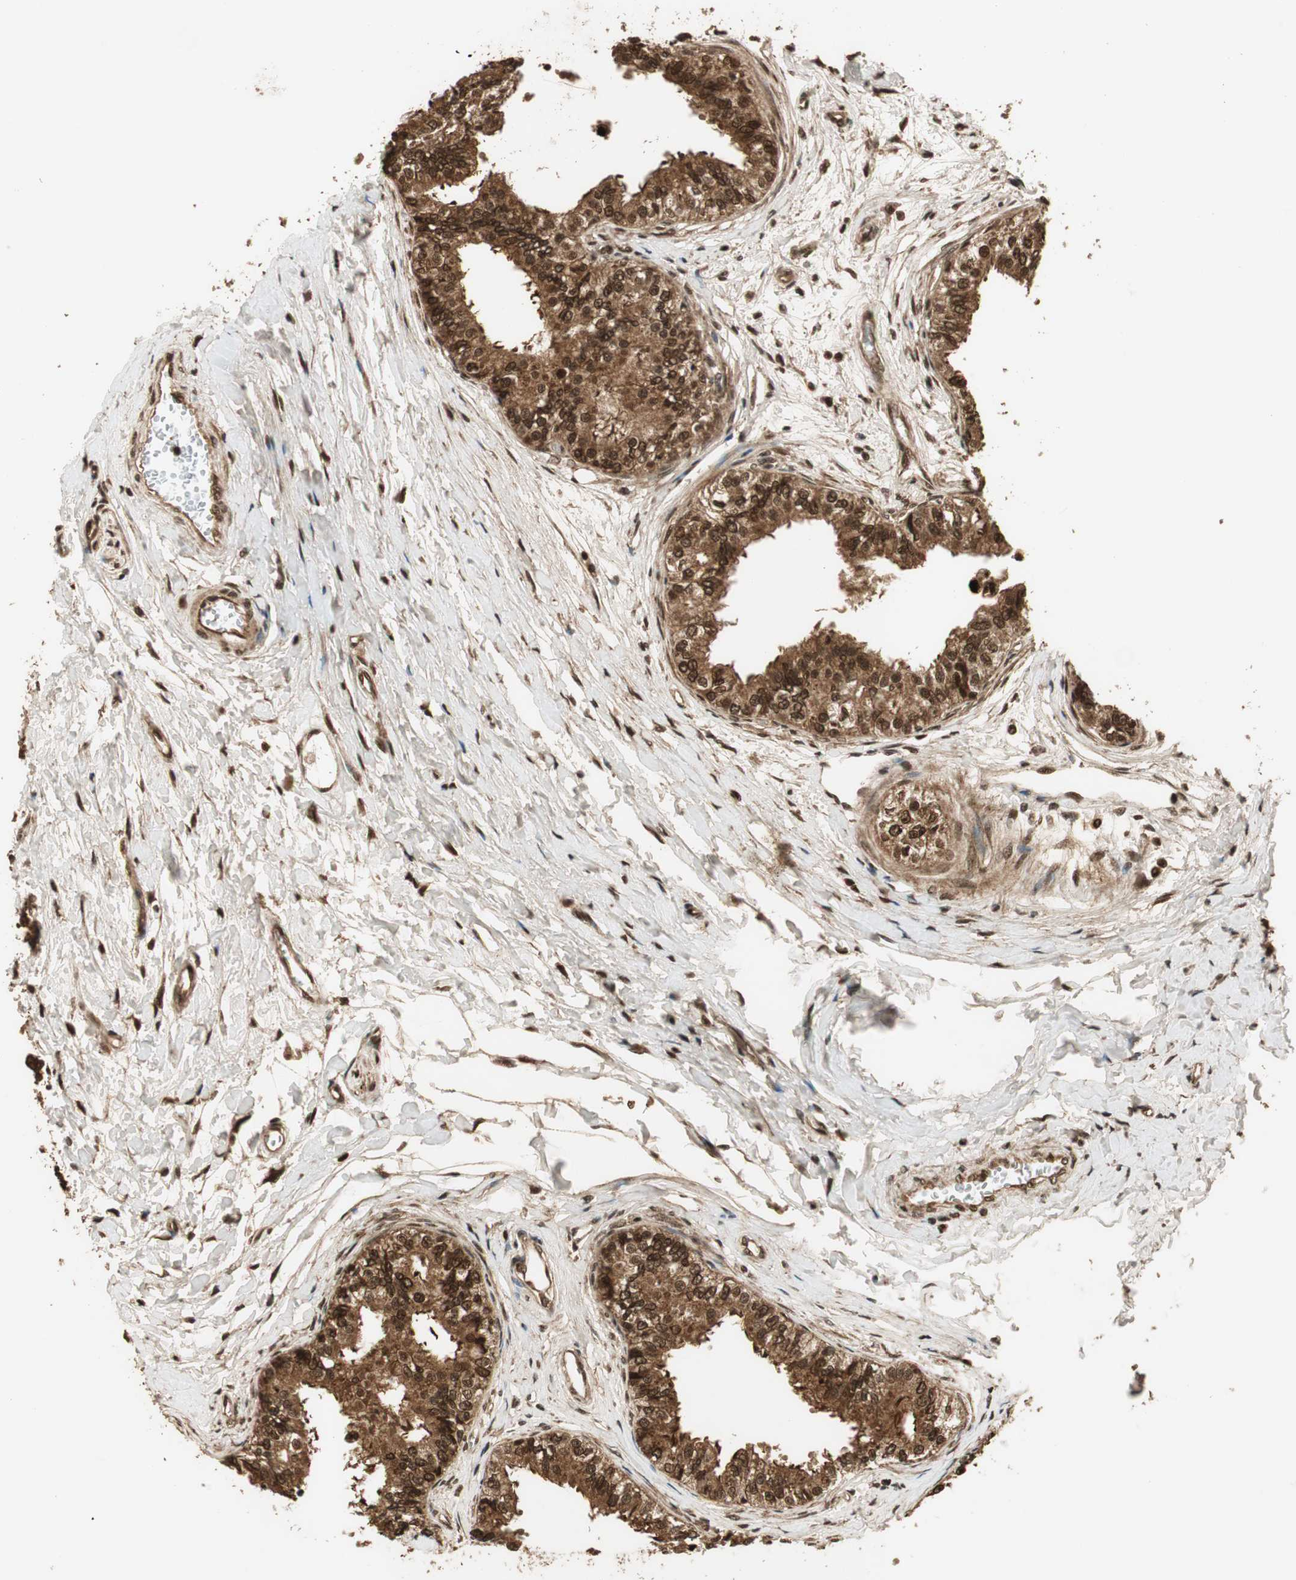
{"staining": {"intensity": "strong", "quantity": ">75%", "location": "cytoplasmic/membranous,nuclear"}, "tissue": "epididymis", "cell_type": "Glandular cells", "image_type": "normal", "snomed": [{"axis": "morphology", "description": "Normal tissue, NOS"}, {"axis": "morphology", "description": "Adenocarcinoma, metastatic, NOS"}, {"axis": "topography", "description": "Testis"}, {"axis": "topography", "description": "Epididymis"}], "caption": "This histopathology image reveals IHC staining of benign epididymis, with high strong cytoplasmic/membranous,nuclear expression in approximately >75% of glandular cells.", "gene": "RPA3", "patient": {"sex": "male", "age": 26}}